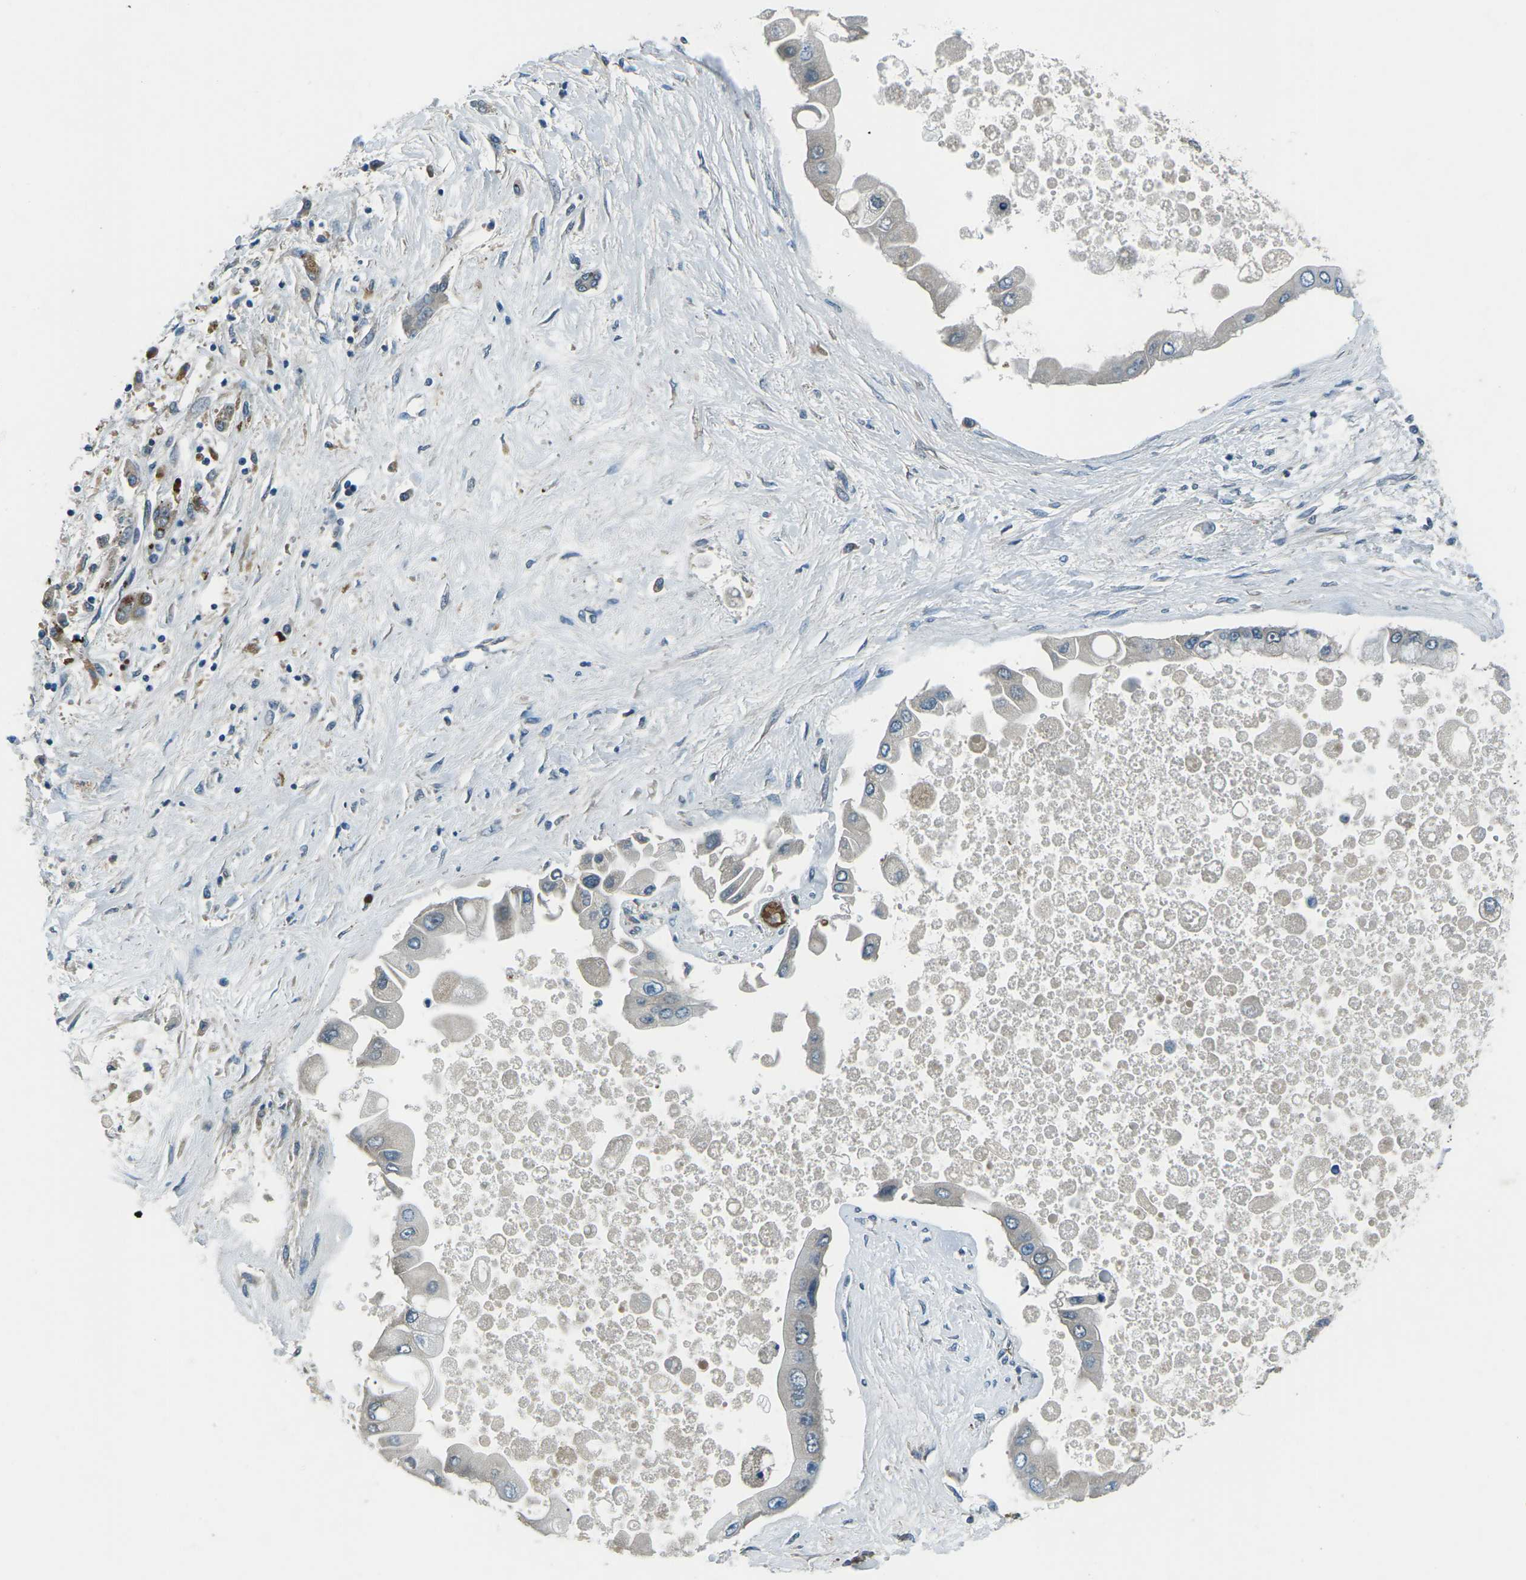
{"staining": {"intensity": "negative", "quantity": "none", "location": "none"}, "tissue": "liver cancer", "cell_type": "Tumor cells", "image_type": "cancer", "snomed": [{"axis": "morphology", "description": "Cholangiocarcinoma"}, {"axis": "topography", "description": "Liver"}], "caption": "Immunohistochemistry of liver cholangiocarcinoma displays no expression in tumor cells.", "gene": "AFAP1", "patient": {"sex": "male", "age": 50}}